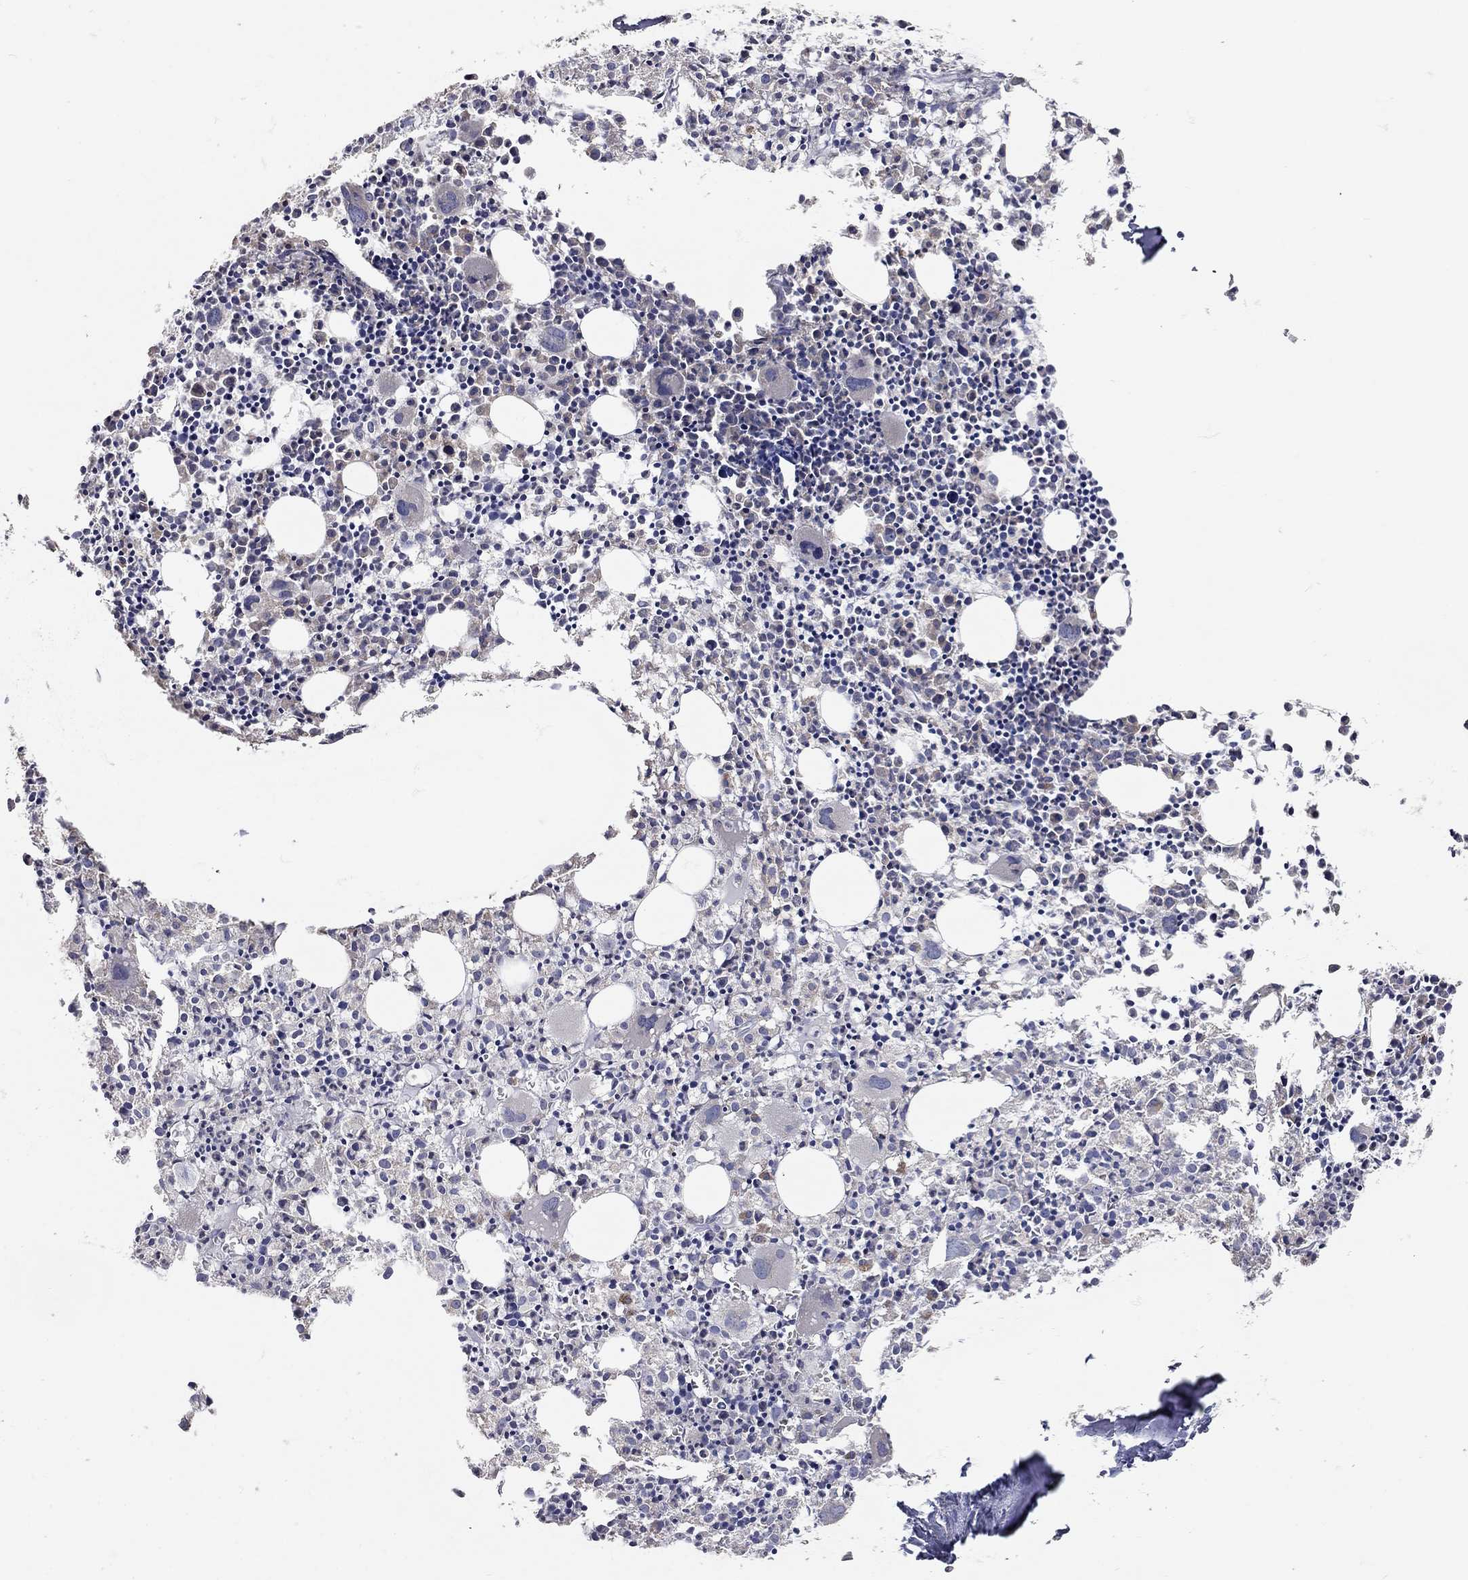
{"staining": {"intensity": "negative", "quantity": "none", "location": "none"}, "tissue": "bone marrow", "cell_type": "Hematopoietic cells", "image_type": "normal", "snomed": [{"axis": "morphology", "description": "Normal tissue, NOS"}, {"axis": "morphology", "description": "Inflammation, NOS"}, {"axis": "topography", "description": "Bone marrow"}], "caption": "Human bone marrow stained for a protein using immunohistochemistry shows no staining in hematopoietic cells.", "gene": "XAGE2", "patient": {"sex": "male", "age": 3}}